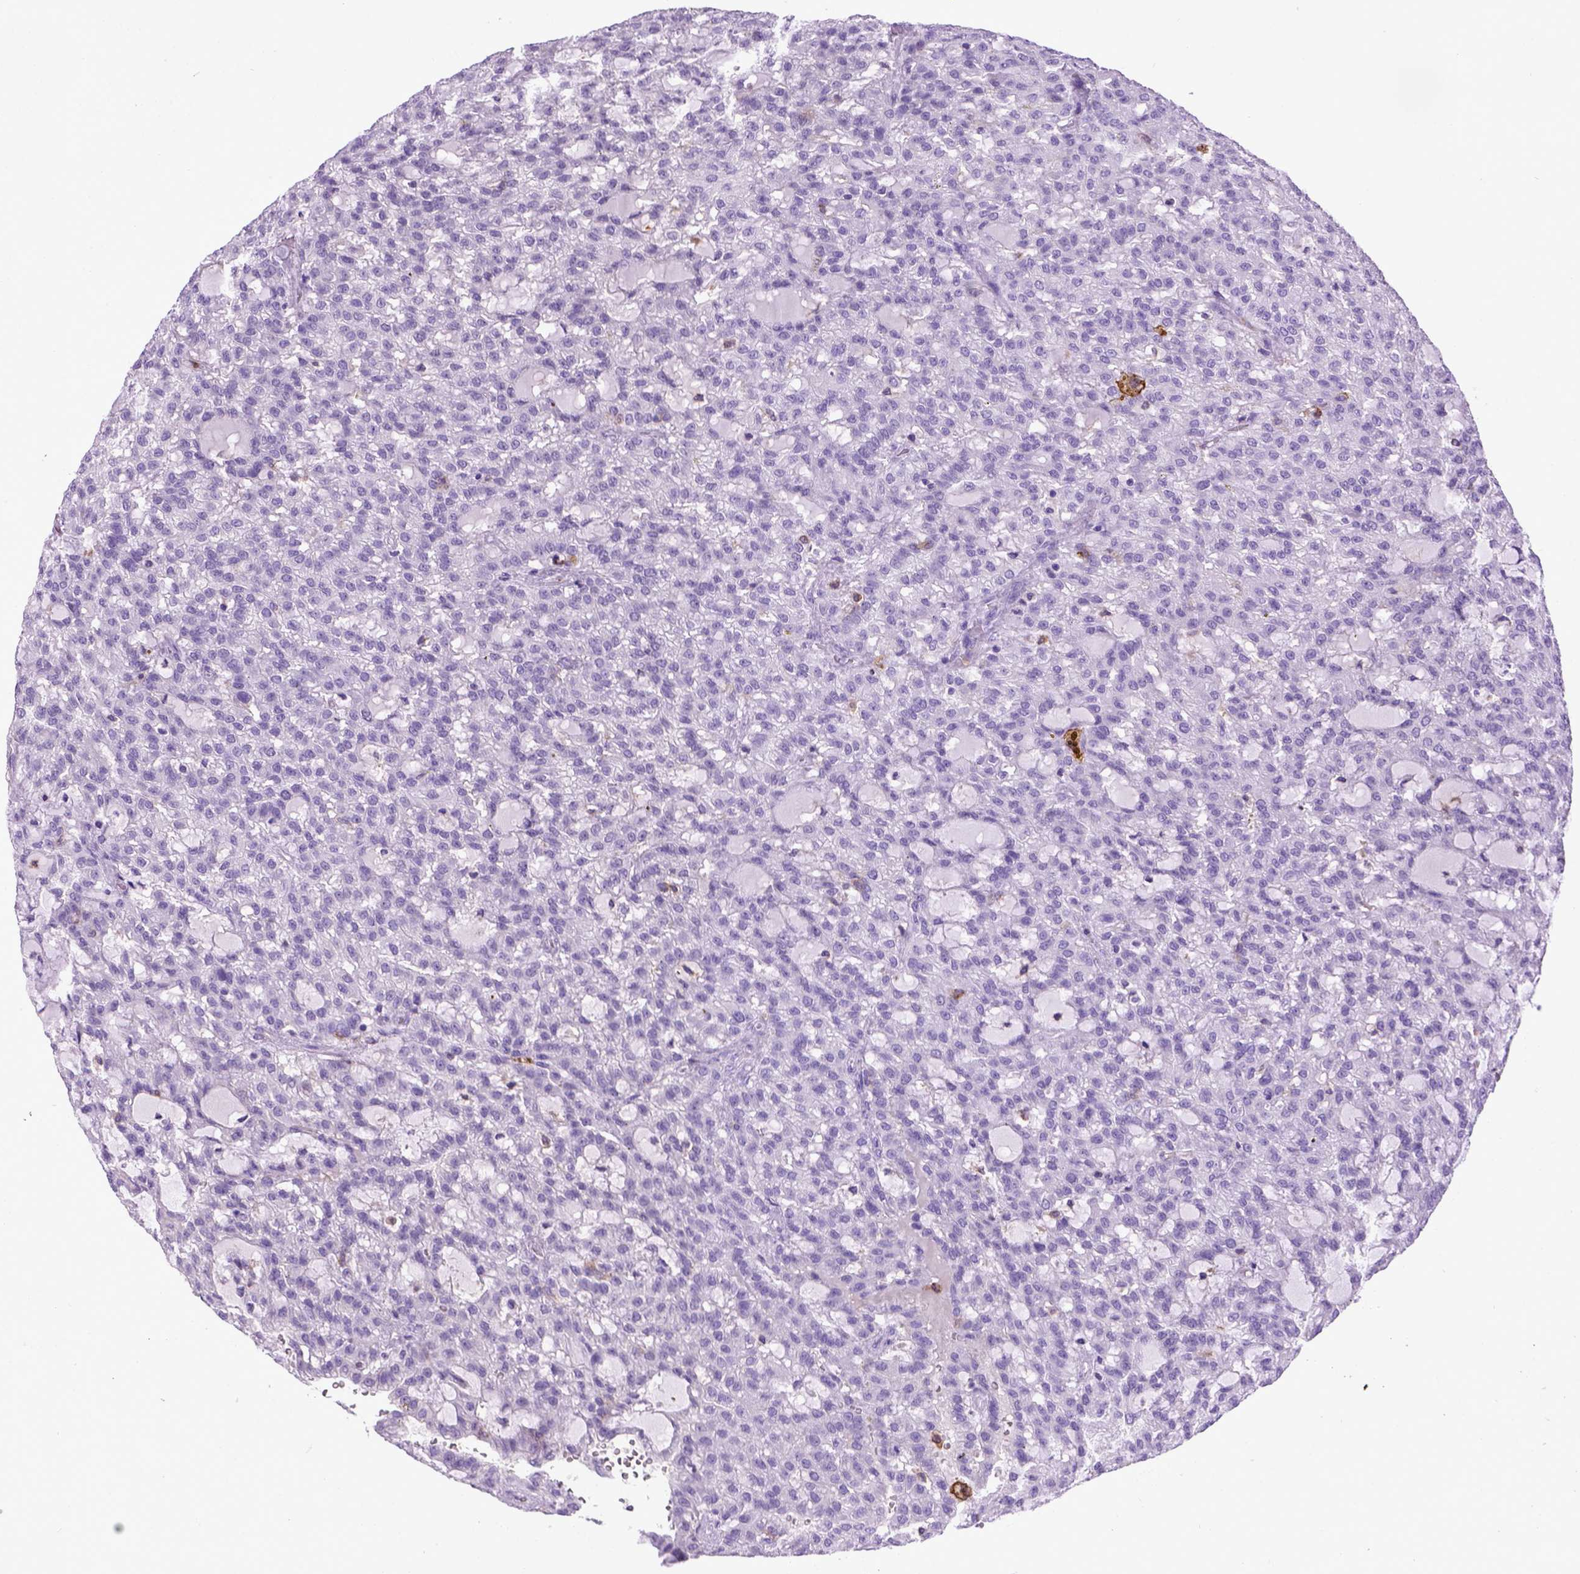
{"staining": {"intensity": "negative", "quantity": "none", "location": "none"}, "tissue": "renal cancer", "cell_type": "Tumor cells", "image_type": "cancer", "snomed": [{"axis": "morphology", "description": "Adenocarcinoma, NOS"}, {"axis": "topography", "description": "Kidney"}], "caption": "Immunohistochemical staining of human renal cancer shows no significant staining in tumor cells.", "gene": "ITGAX", "patient": {"sex": "male", "age": 63}}